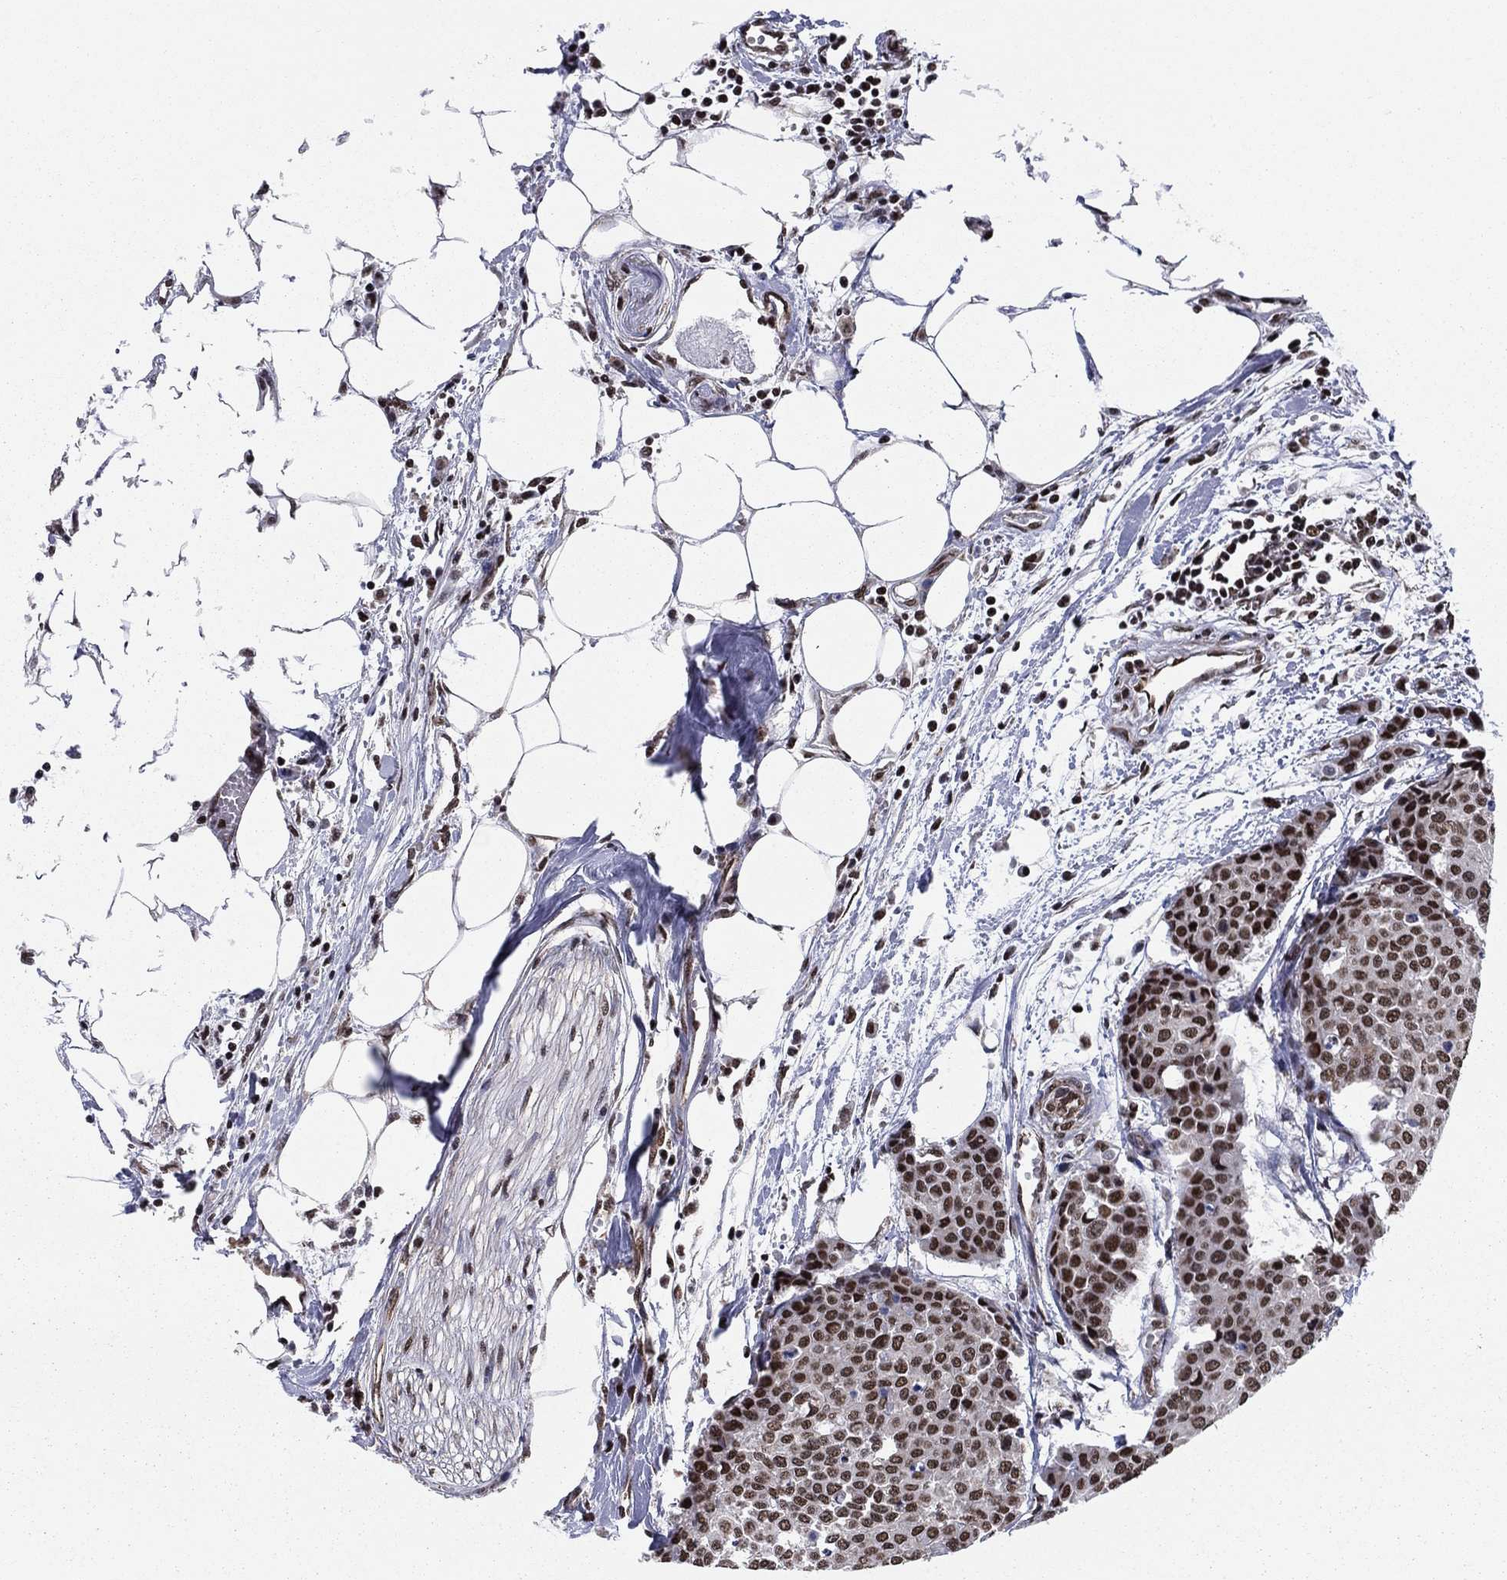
{"staining": {"intensity": "moderate", "quantity": ">75%", "location": "nuclear"}, "tissue": "carcinoid", "cell_type": "Tumor cells", "image_type": "cancer", "snomed": [{"axis": "morphology", "description": "Carcinoid, malignant, NOS"}, {"axis": "topography", "description": "Colon"}], "caption": "Tumor cells demonstrate medium levels of moderate nuclear expression in approximately >75% of cells in human carcinoid. The protein of interest is stained brown, and the nuclei are stained in blue (DAB (3,3'-diaminobenzidine) IHC with brightfield microscopy, high magnification).", "gene": "N4BP2", "patient": {"sex": "male", "age": 81}}